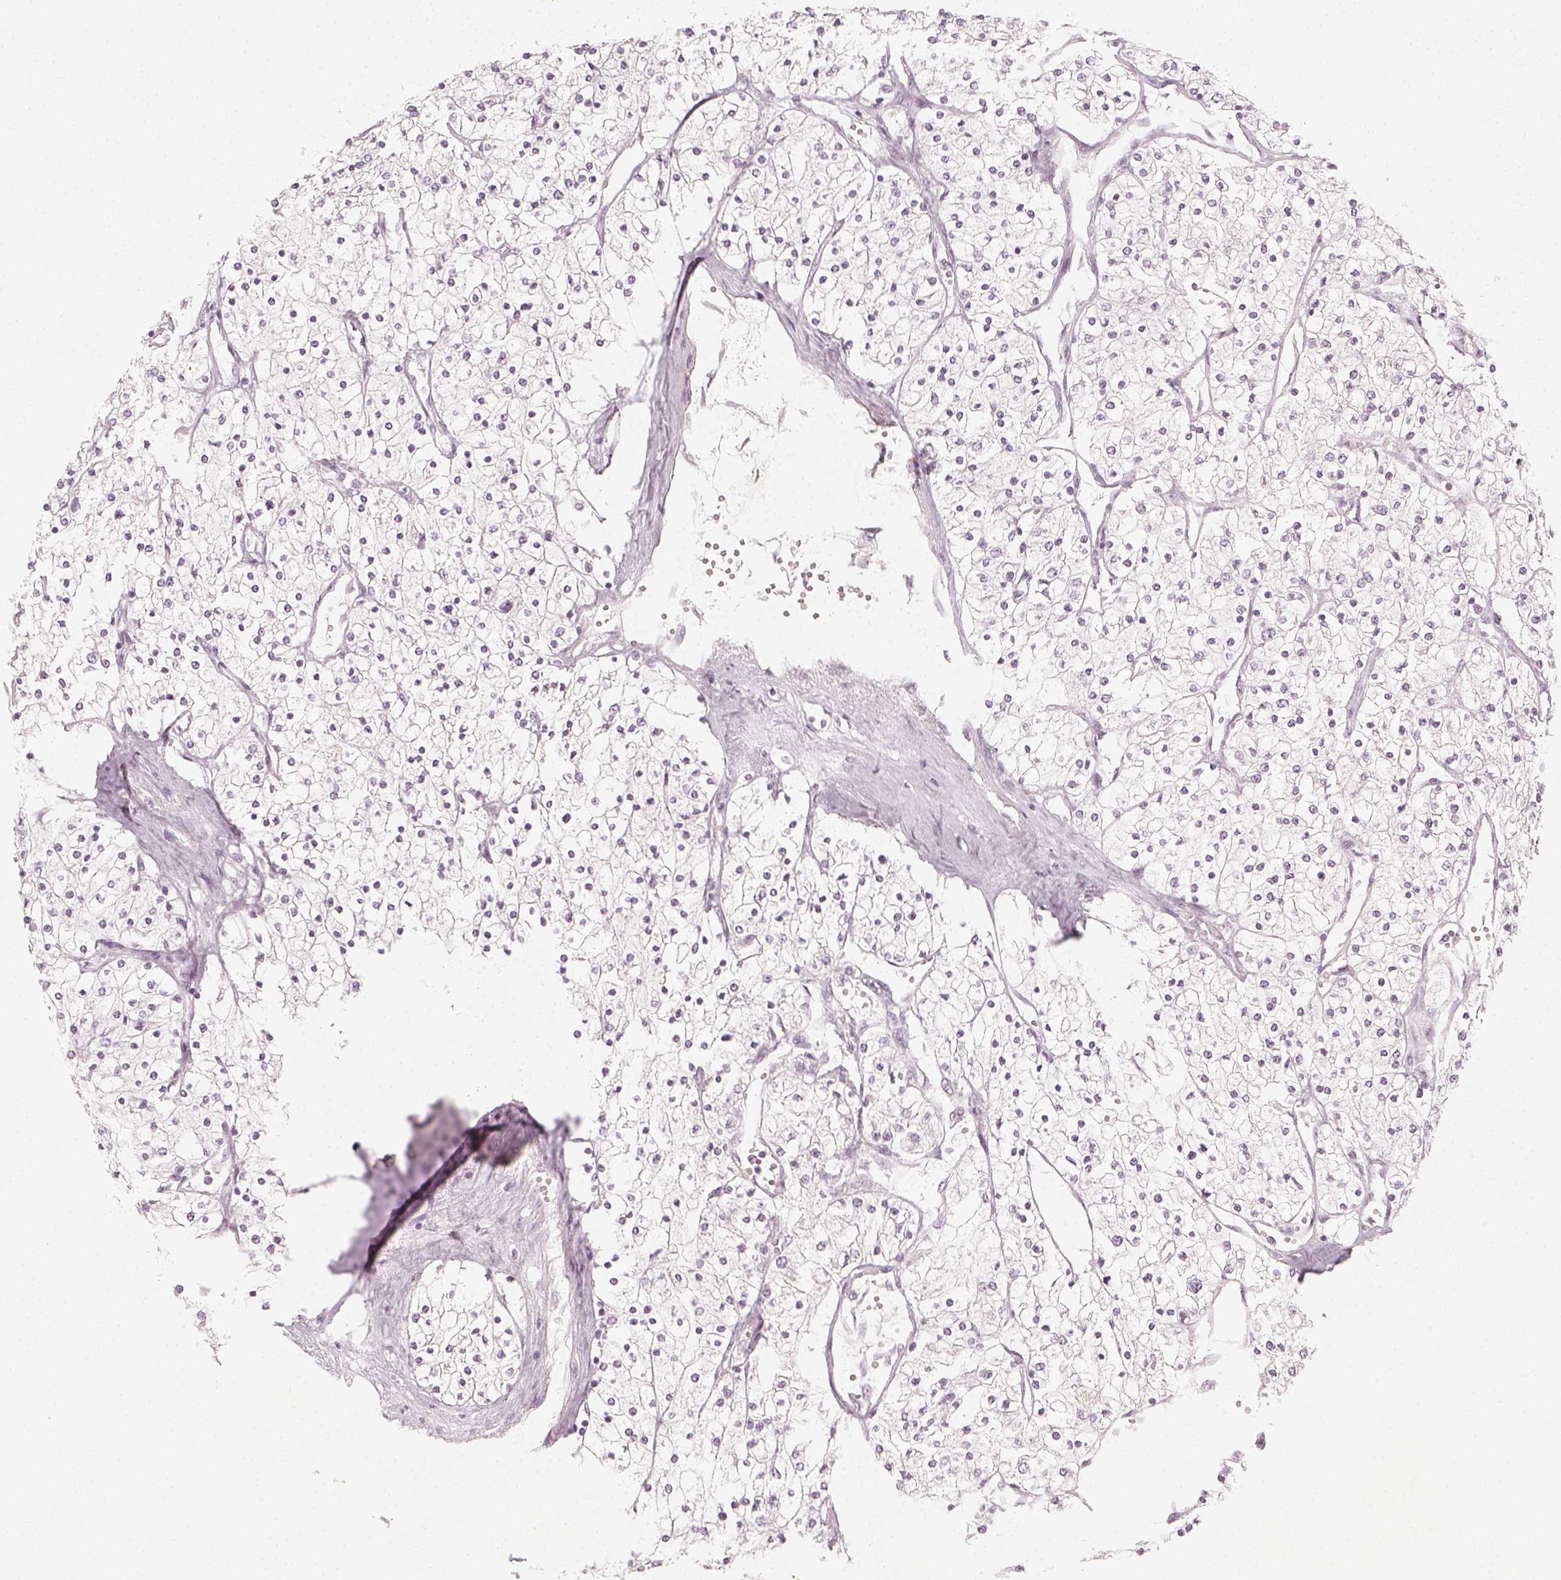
{"staining": {"intensity": "negative", "quantity": "none", "location": "none"}, "tissue": "renal cancer", "cell_type": "Tumor cells", "image_type": "cancer", "snomed": [{"axis": "morphology", "description": "Adenocarcinoma, NOS"}, {"axis": "topography", "description": "Kidney"}], "caption": "This is an IHC histopathology image of human renal cancer. There is no positivity in tumor cells.", "gene": "KRTAP2-1", "patient": {"sex": "male", "age": 80}}